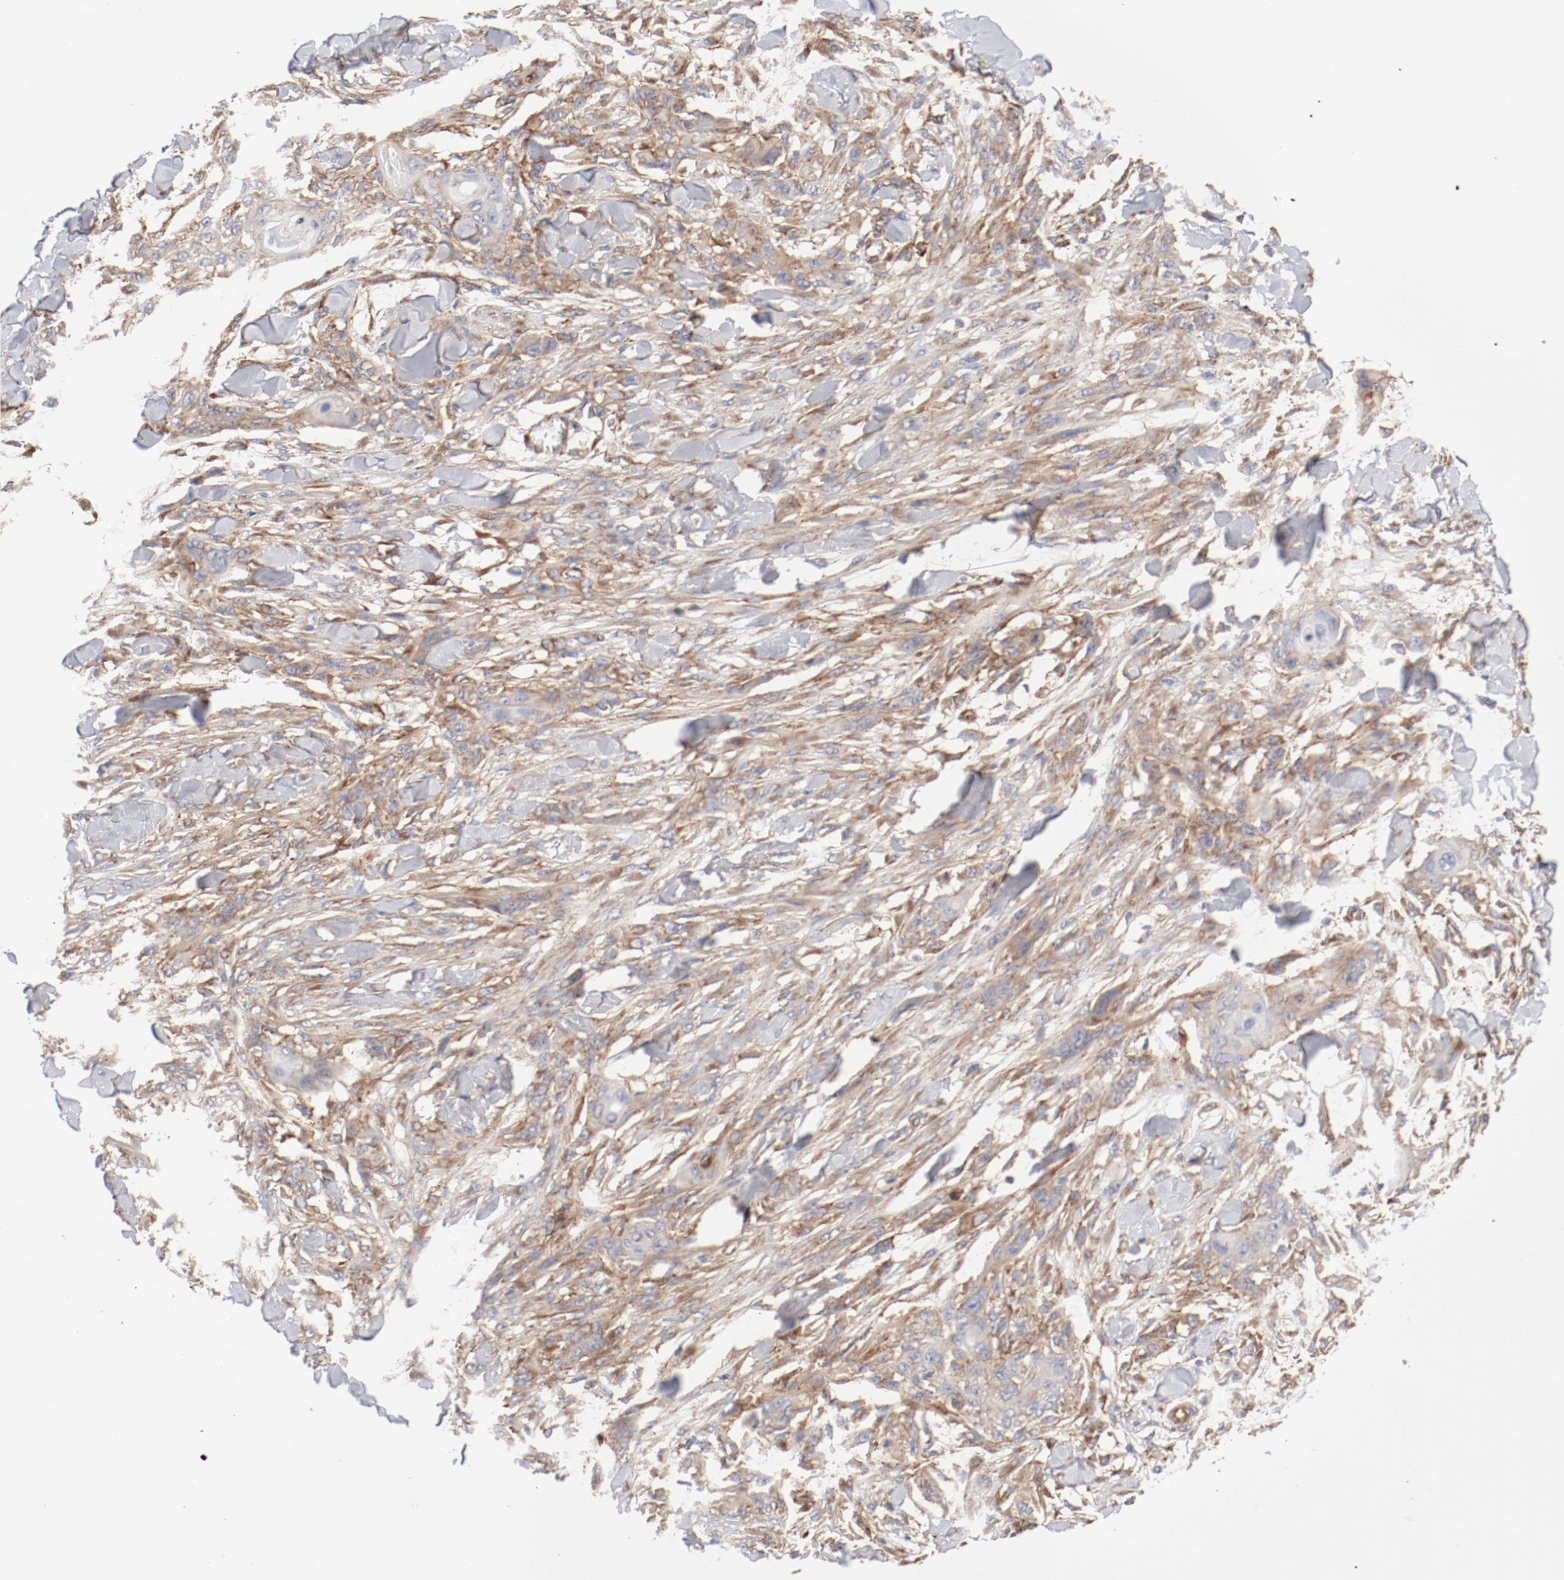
{"staining": {"intensity": "moderate", "quantity": ">75%", "location": "cytoplasmic/membranous"}, "tissue": "skin cancer", "cell_type": "Tumor cells", "image_type": "cancer", "snomed": [{"axis": "morphology", "description": "Normal tissue, NOS"}, {"axis": "morphology", "description": "Squamous cell carcinoma, NOS"}, {"axis": "topography", "description": "Skin"}], "caption": "Human skin cancer stained with a protein marker exhibits moderate staining in tumor cells.", "gene": "AP2A1", "patient": {"sex": "female", "age": 59}}